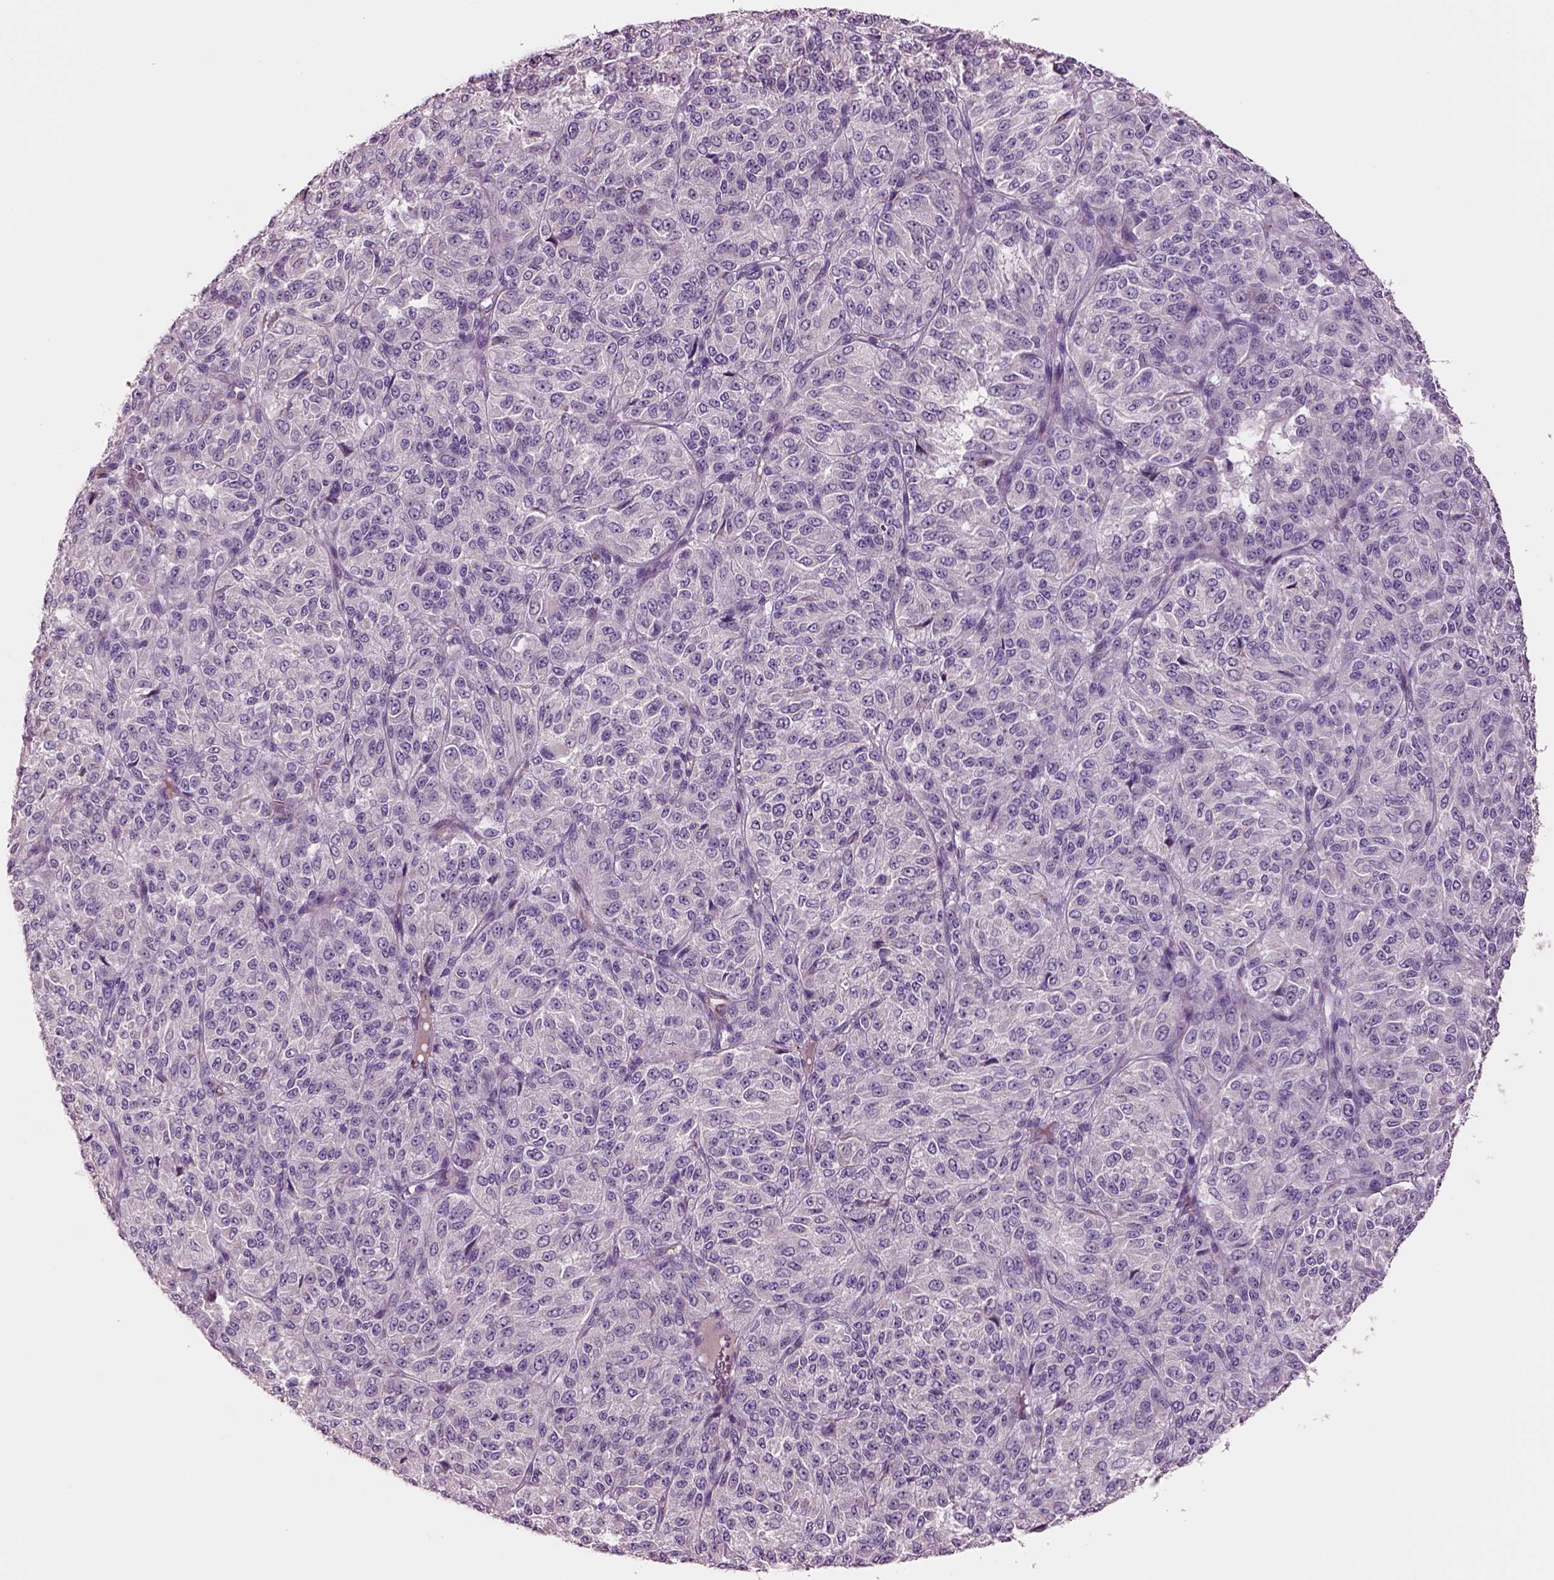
{"staining": {"intensity": "negative", "quantity": "none", "location": "none"}, "tissue": "melanoma", "cell_type": "Tumor cells", "image_type": "cancer", "snomed": [{"axis": "morphology", "description": "Malignant melanoma, Metastatic site"}, {"axis": "topography", "description": "Brain"}], "caption": "This is an IHC histopathology image of human melanoma. There is no positivity in tumor cells.", "gene": "PLPP7", "patient": {"sex": "female", "age": 56}}